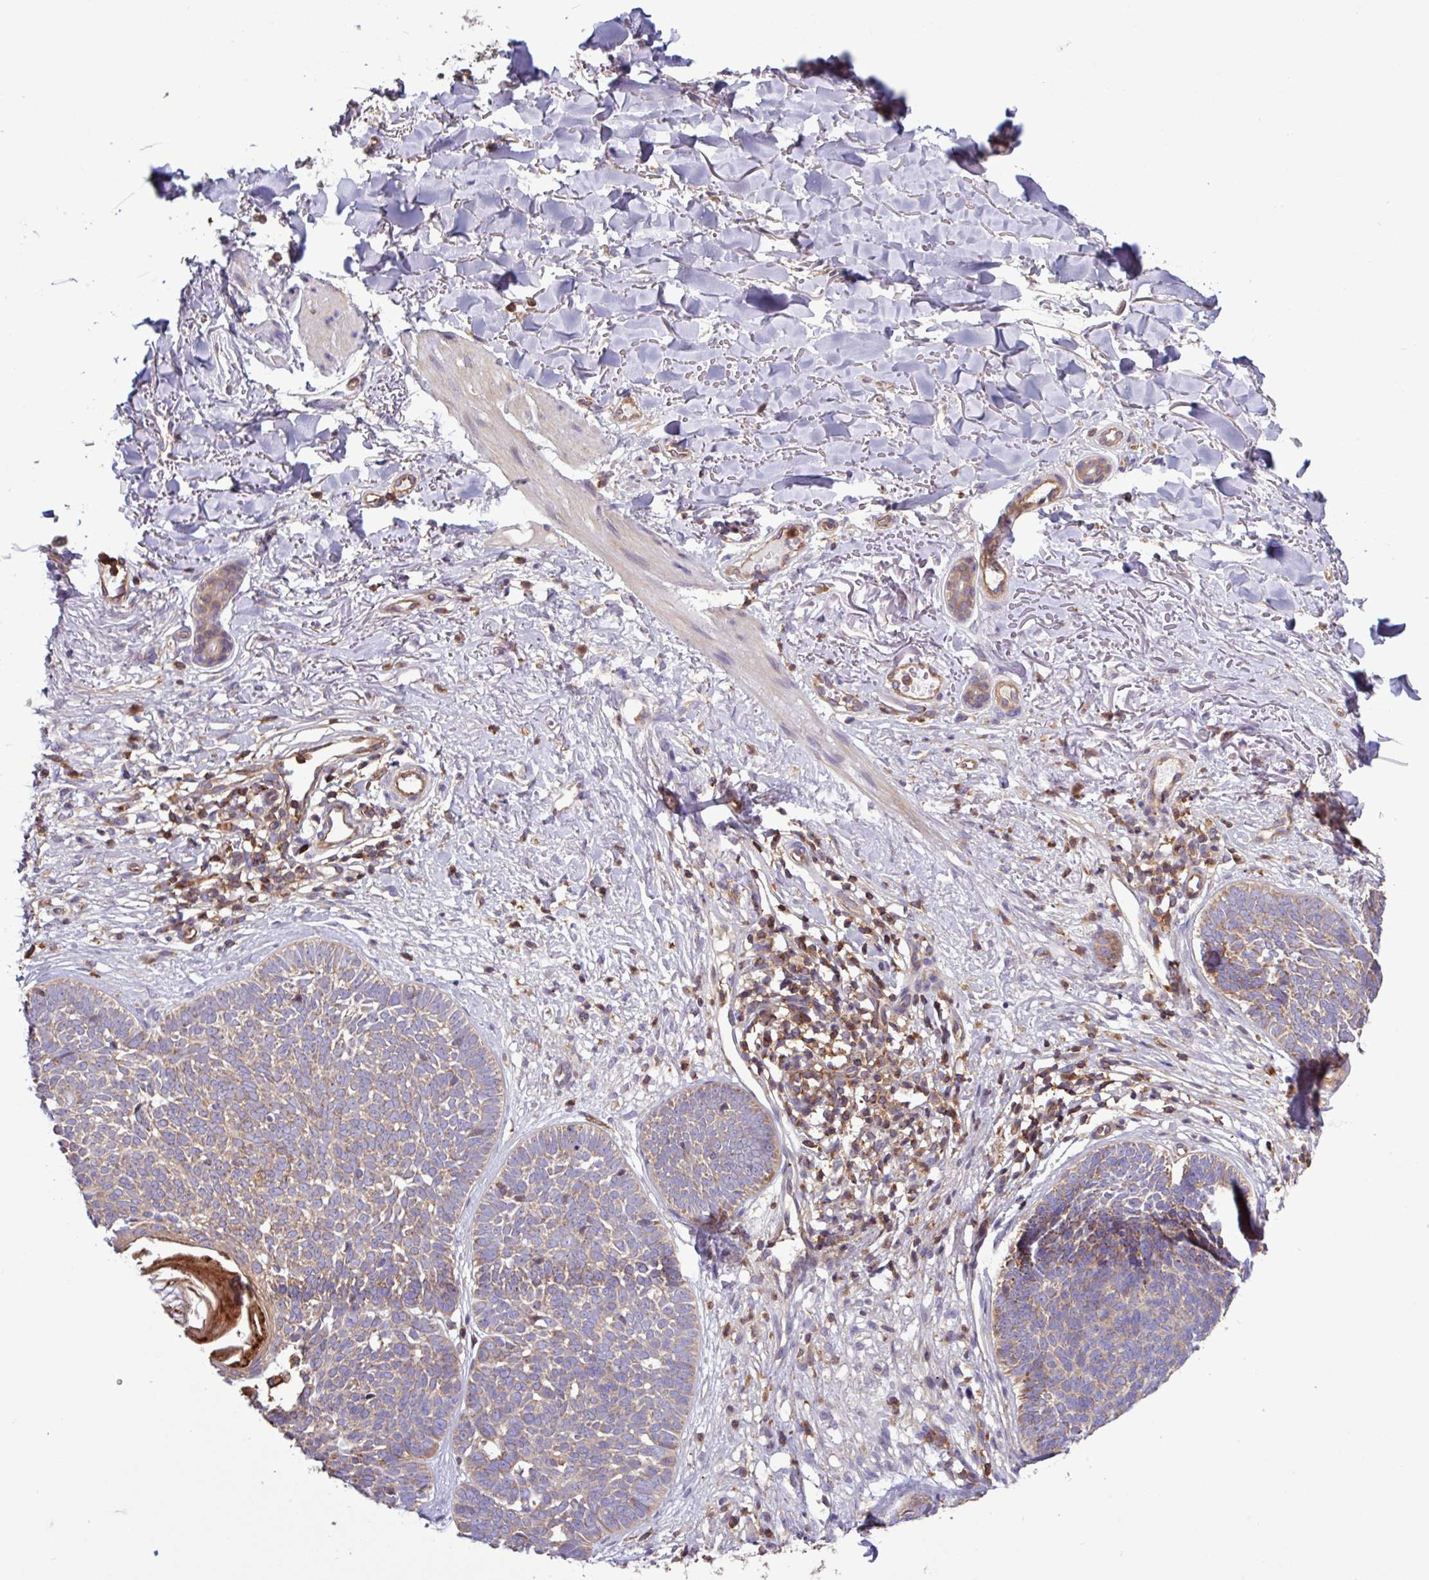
{"staining": {"intensity": "moderate", "quantity": ">75%", "location": "cytoplasmic/membranous"}, "tissue": "skin cancer", "cell_type": "Tumor cells", "image_type": "cancer", "snomed": [{"axis": "morphology", "description": "Basal cell carcinoma"}, {"axis": "topography", "description": "Skin"}, {"axis": "topography", "description": "Skin of neck"}, {"axis": "topography", "description": "Skin of shoulder"}, {"axis": "topography", "description": "Skin of back"}], "caption": "Moderate cytoplasmic/membranous expression for a protein is present in about >75% of tumor cells of skin cancer using immunohistochemistry (IHC).", "gene": "ACTR3", "patient": {"sex": "male", "age": 80}}